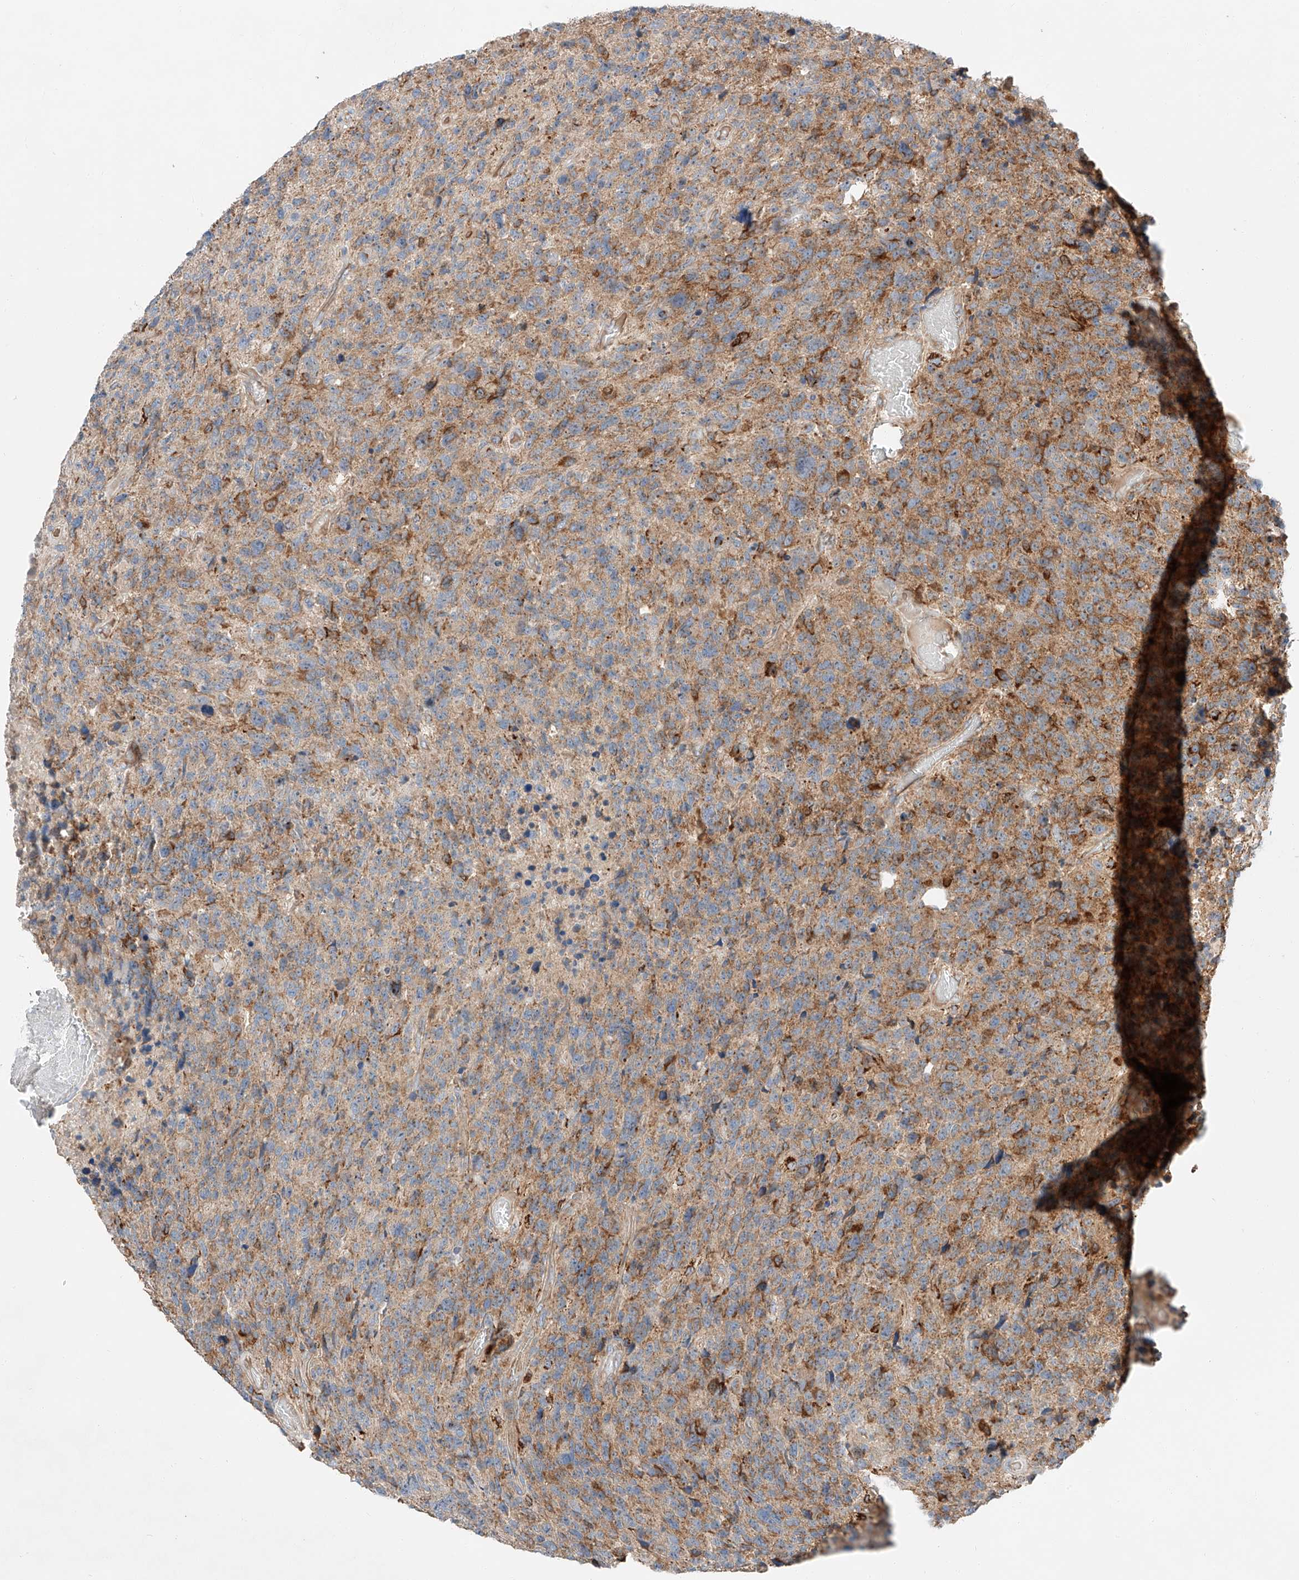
{"staining": {"intensity": "moderate", "quantity": "25%-75%", "location": "cytoplasmic/membranous"}, "tissue": "glioma", "cell_type": "Tumor cells", "image_type": "cancer", "snomed": [{"axis": "morphology", "description": "Glioma, malignant, High grade"}, {"axis": "topography", "description": "Brain"}], "caption": "Malignant high-grade glioma stained with a protein marker exhibits moderate staining in tumor cells.", "gene": "RUSC1", "patient": {"sex": "male", "age": 69}}